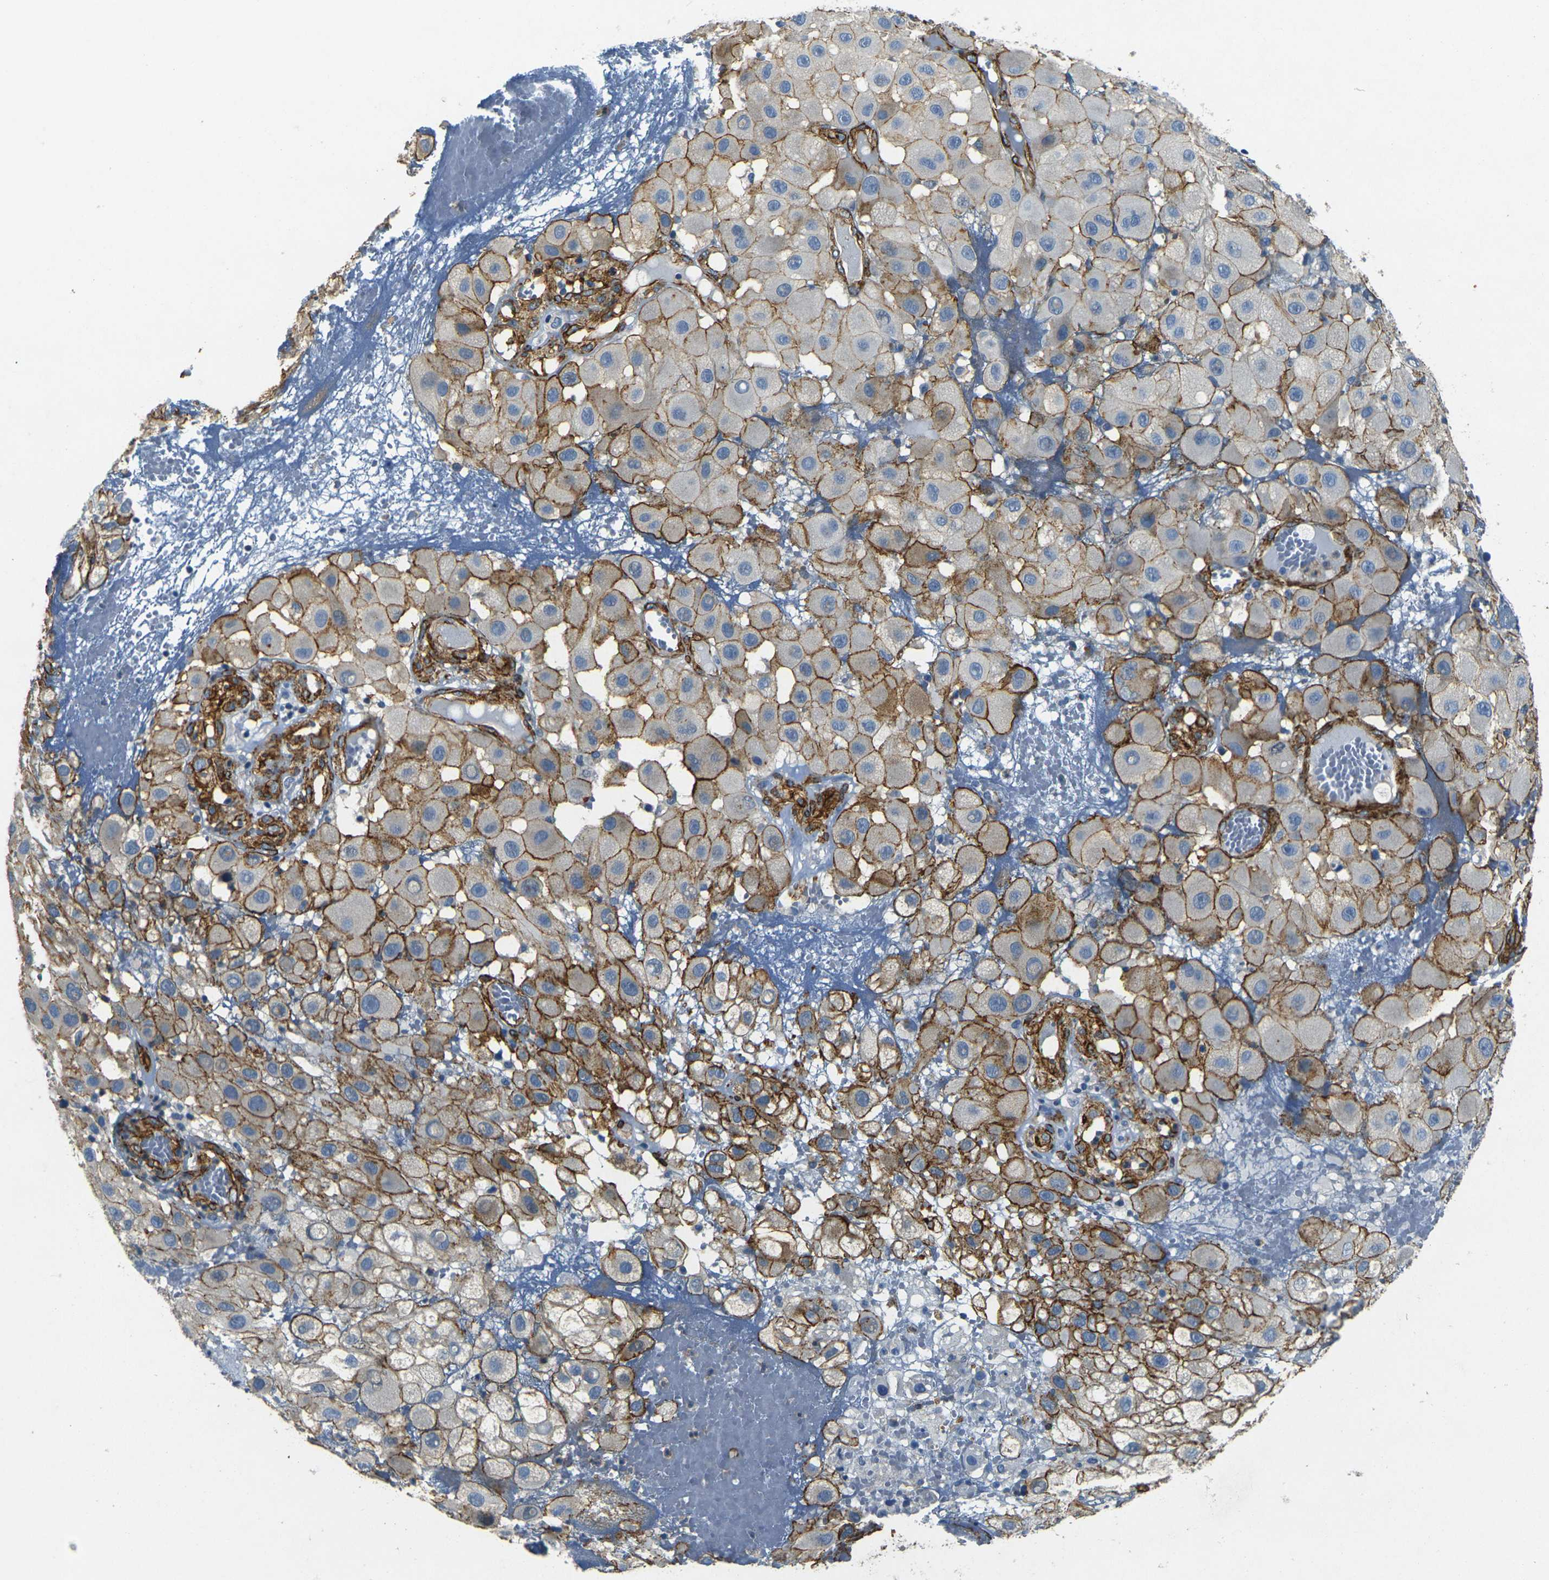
{"staining": {"intensity": "moderate", "quantity": ">75%", "location": "cytoplasmic/membranous"}, "tissue": "melanoma", "cell_type": "Tumor cells", "image_type": "cancer", "snomed": [{"axis": "morphology", "description": "Malignant melanoma, NOS"}, {"axis": "topography", "description": "Skin"}], "caption": "Malignant melanoma stained with a protein marker demonstrates moderate staining in tumor cells.", "gene": "EPHA7", "patient": {"sex": "female", "age": 81}}